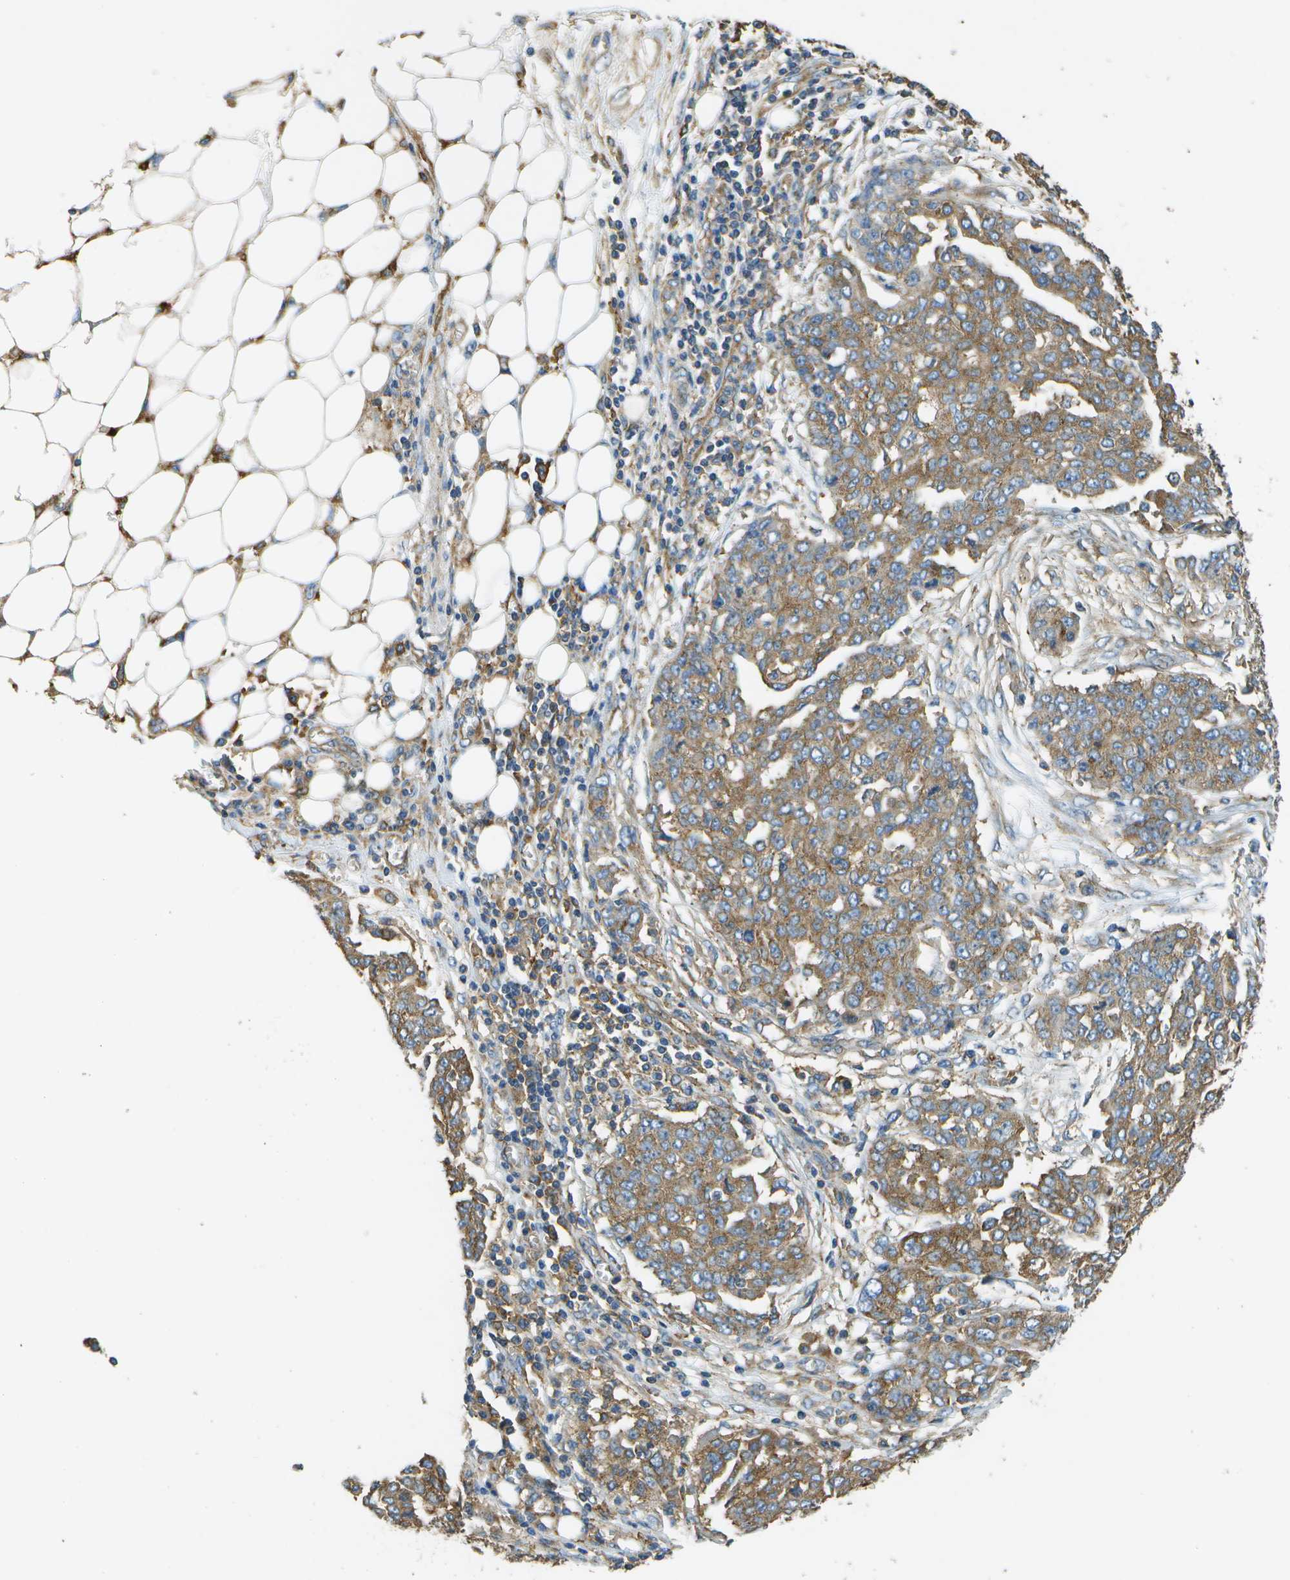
{"staining": {"intensity": "moderate", "quantity": ">75%", "location": "cytoplasmic/membranous"}, "tissue": "ovarian cancer", "cell_type": "Tumor cells", "image_type": "cancer", "snomed": [{"axis": "morphology", "description": "Cystadenocarcinoma, serous, NOS"}, {"axis": "topography", "description": "Soft tissue"}, {"axis": "topography", "description": "Ovary"}], "caption": "A histopathology image of human ovarian cancer stained for a protein demonstrates moderate cytoplasmic/membranous brown staining in tumor cells.", "gene": "CLTC", "patient": {"sex": "female", "age": 57}}